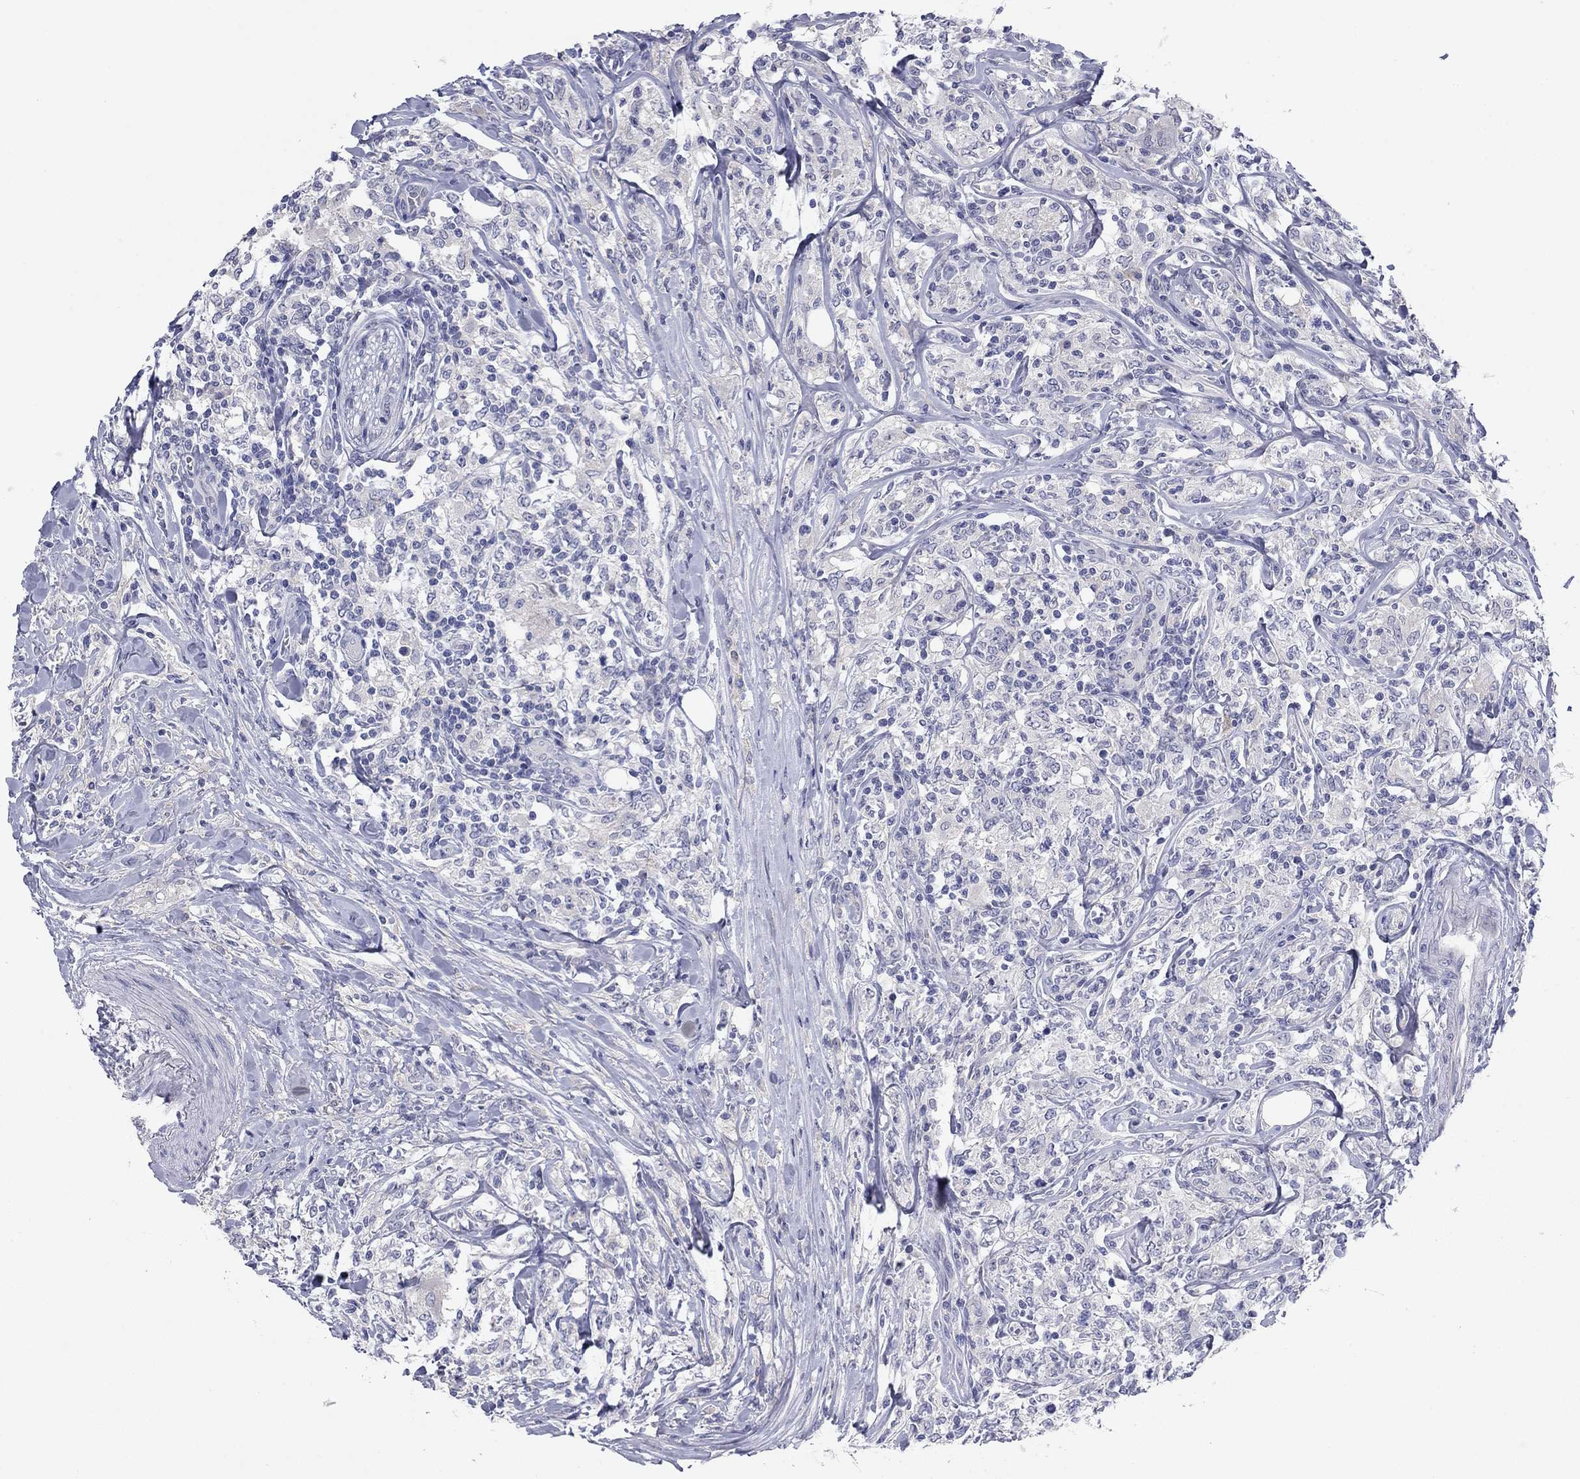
{"staining": {"intensity": "negative", "quantity": "none", "location": "none"}, "tissue": "lymphoma", "cell_type": "Tumor cells", "image_type": "cancer", "snomed": [{"axis": "morphology", "description": "Malignant lymphoma, non-Hodgkin's type, High grade"}, {"axis": "topography", "description": "Lymph node"}], "caption": "Tumor cells are negative for protein expression in human lymphoma.", "gene": "CNTNAP4", "patient": {"sex": "female", "age": 84}}